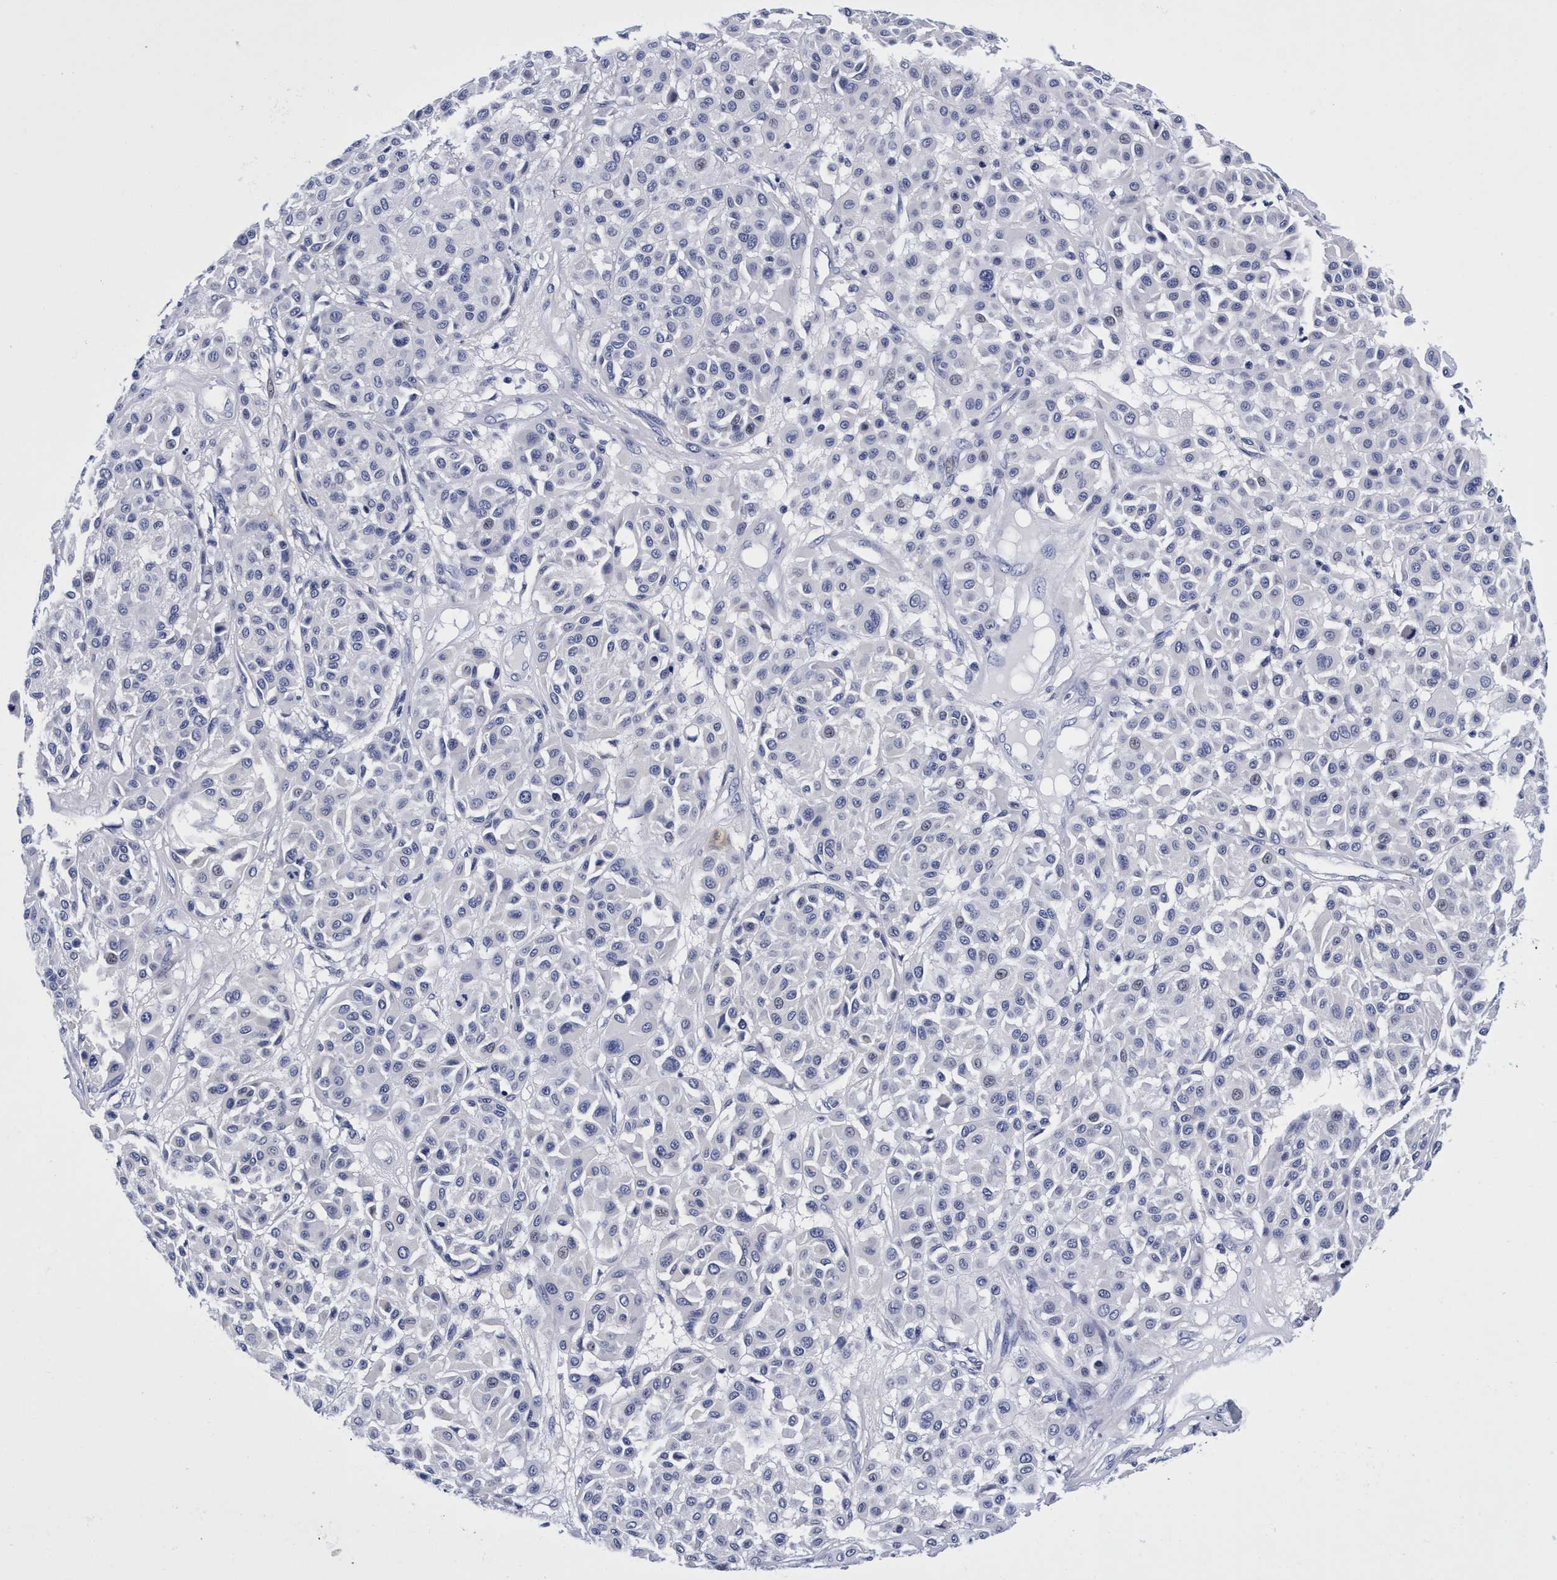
{"staining": {"intensity": "negative", "quantity": "none", "location": "none"}, "tissue": "melanoma", "cell_type": "Tumor cells", "image_type": "cancer", "snomed": [{"axis": "morphology", "description": "Malignant melanoma, Metastatic site"}, {"axis": "topography", "description": "Soft tissue"}], "caption": "An IHC micrograph of melanoma is shown. There is no staining in tumor cells of melanoma.", "gene": "PLPPR1", "patient": {"sex": "male", "age": 41}}